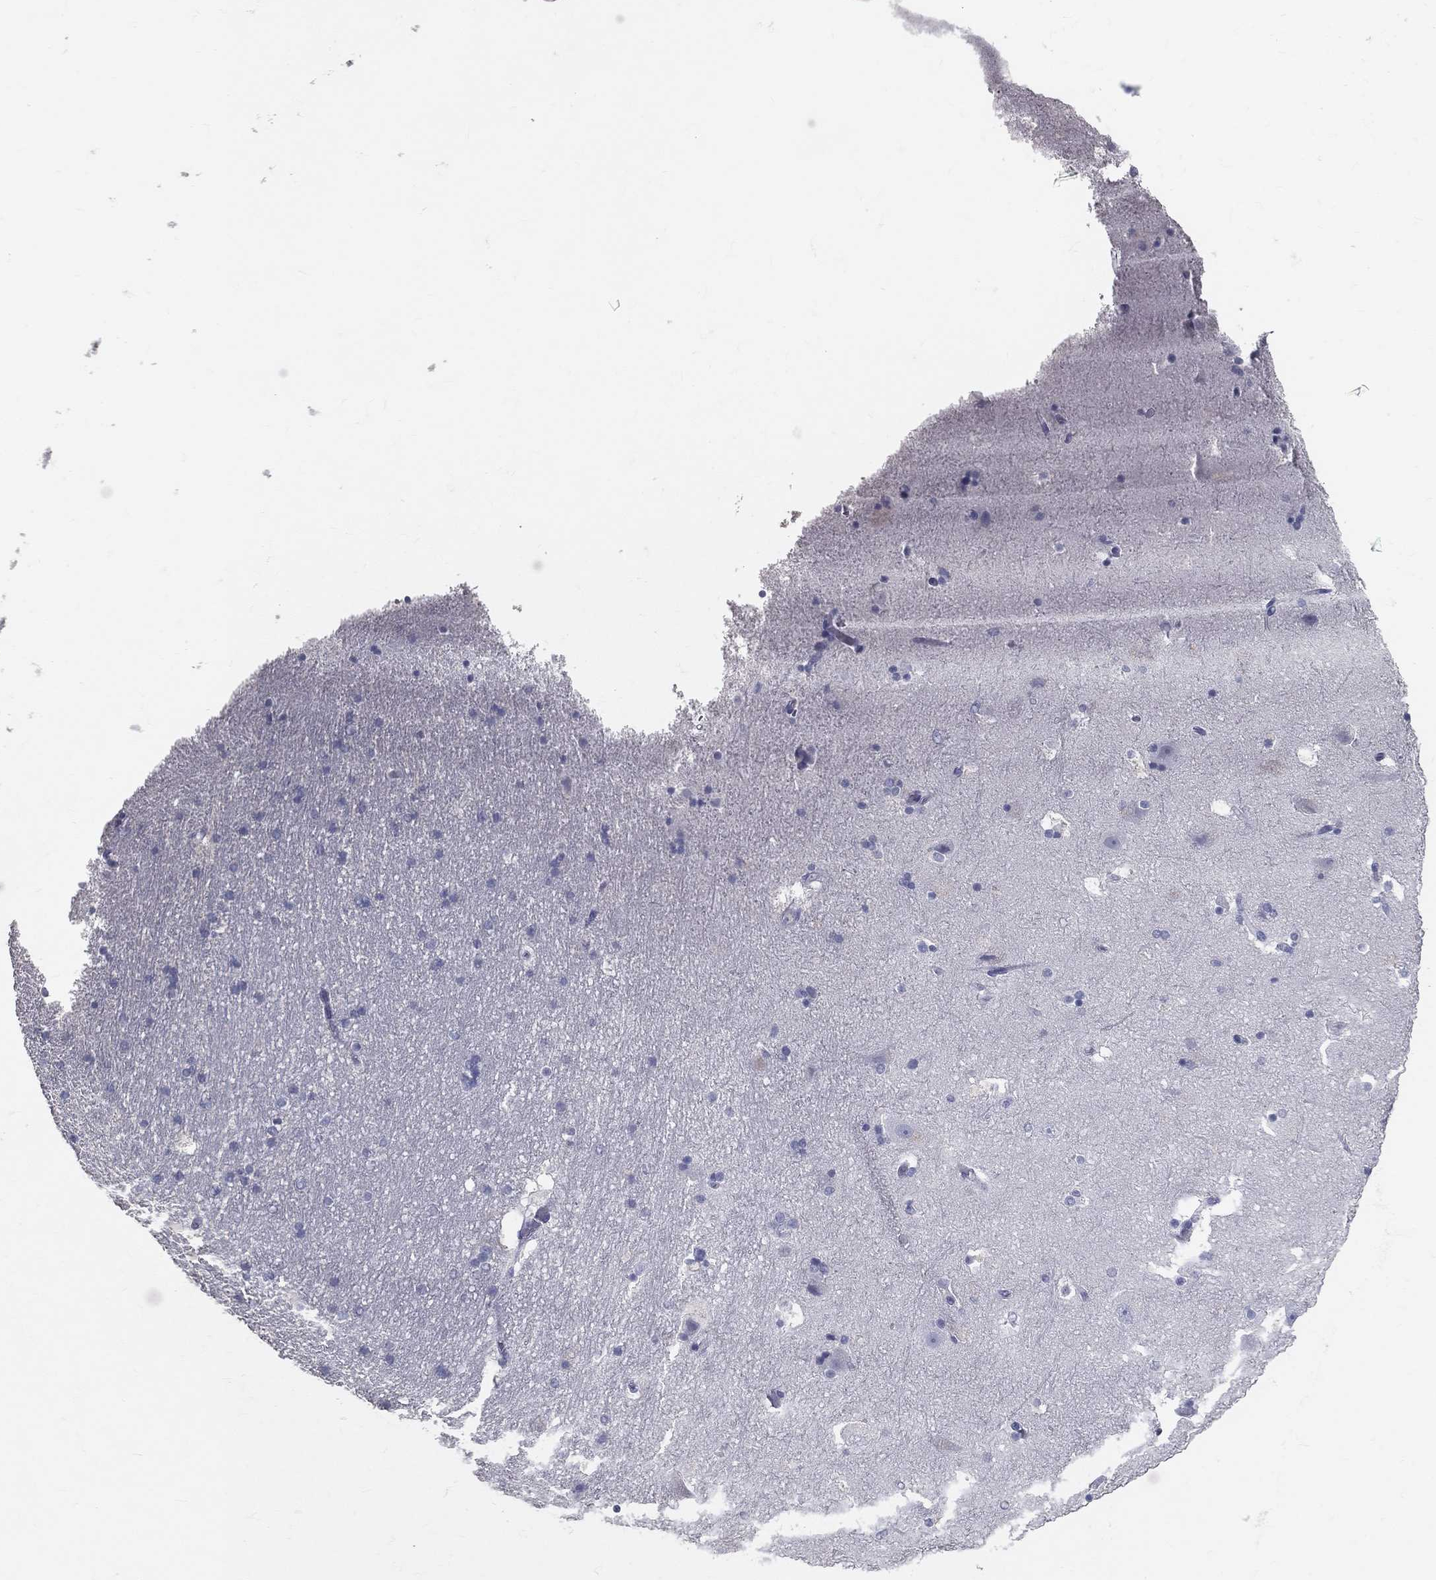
{"staining": {"intensity": "negative", "quantity": "none", "location": "none"}, "tissue": "hippocampus", "cell_type": "Glial cells", "image_type": "normal", "snomed": [{"axis": "morphology", "description": "Normal tissue, NOS"}, {"axis": "topography", "description": "Hippocampus"}], "caption": "IHC micrograph of normal human hippocampus stained for a protein (brown), which shows no staining in glial cells. (DAB immunohistochemistry (IHC), high magnification).", "gene": "TFPI2", "patient": {"sex": "male", "age": 51}}